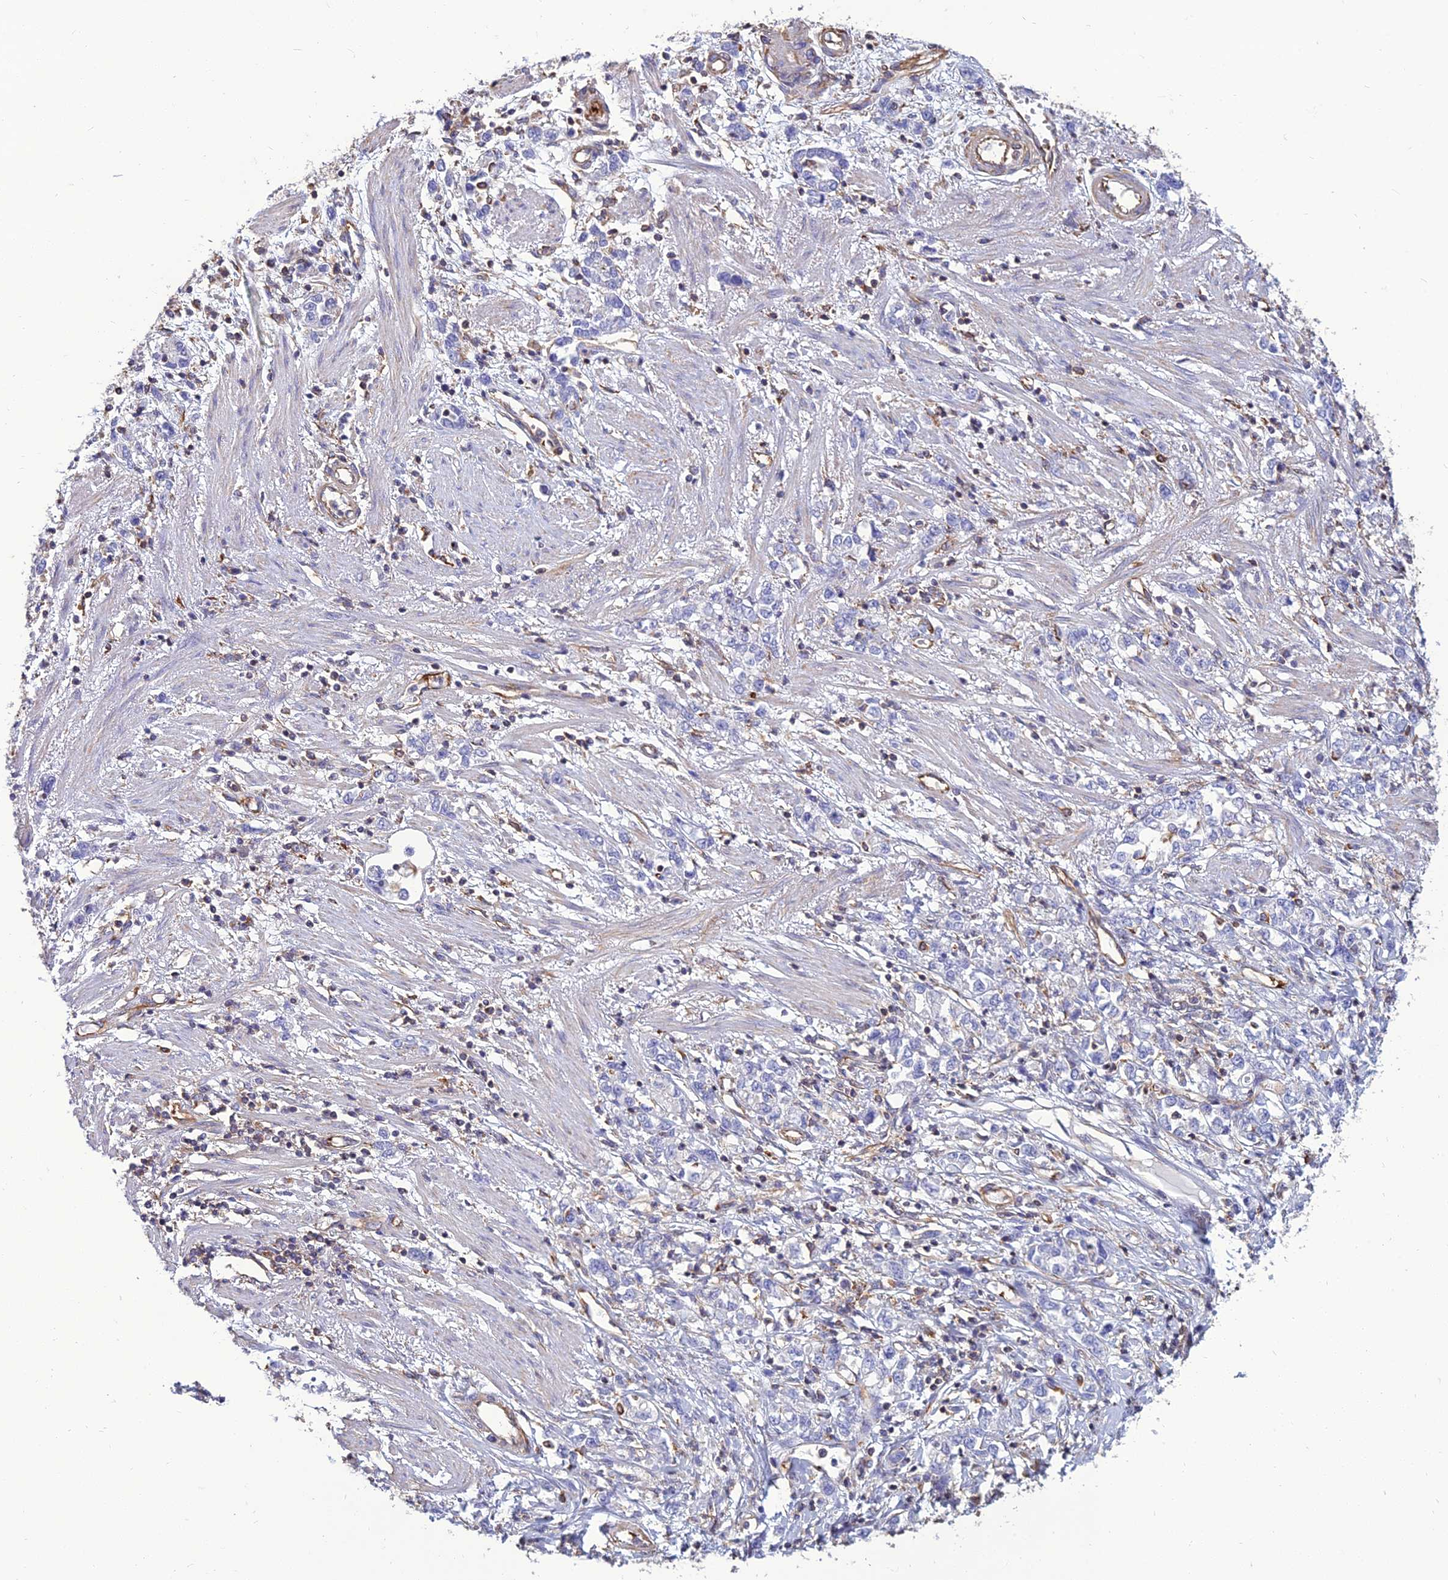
{"staining": {"intensity": "negative", "quantity": "none", "location": "none"}, "tissue": "stomach cancer", "cell_type": "Tumor cells", "image_type": "cancer", "snomed": [{"axis": "morphology", "description": "Adenocarcinoma, NOS"}, {"axis": "topography", "description": "Stomach"}], "caption": "Immunohistochemistry micrograph of stomach cancer stained for a protein (brown), which shows no staining in tumor cells.", "gene": "PSMD11", "patient": {"sex": "female", "age": 76}}